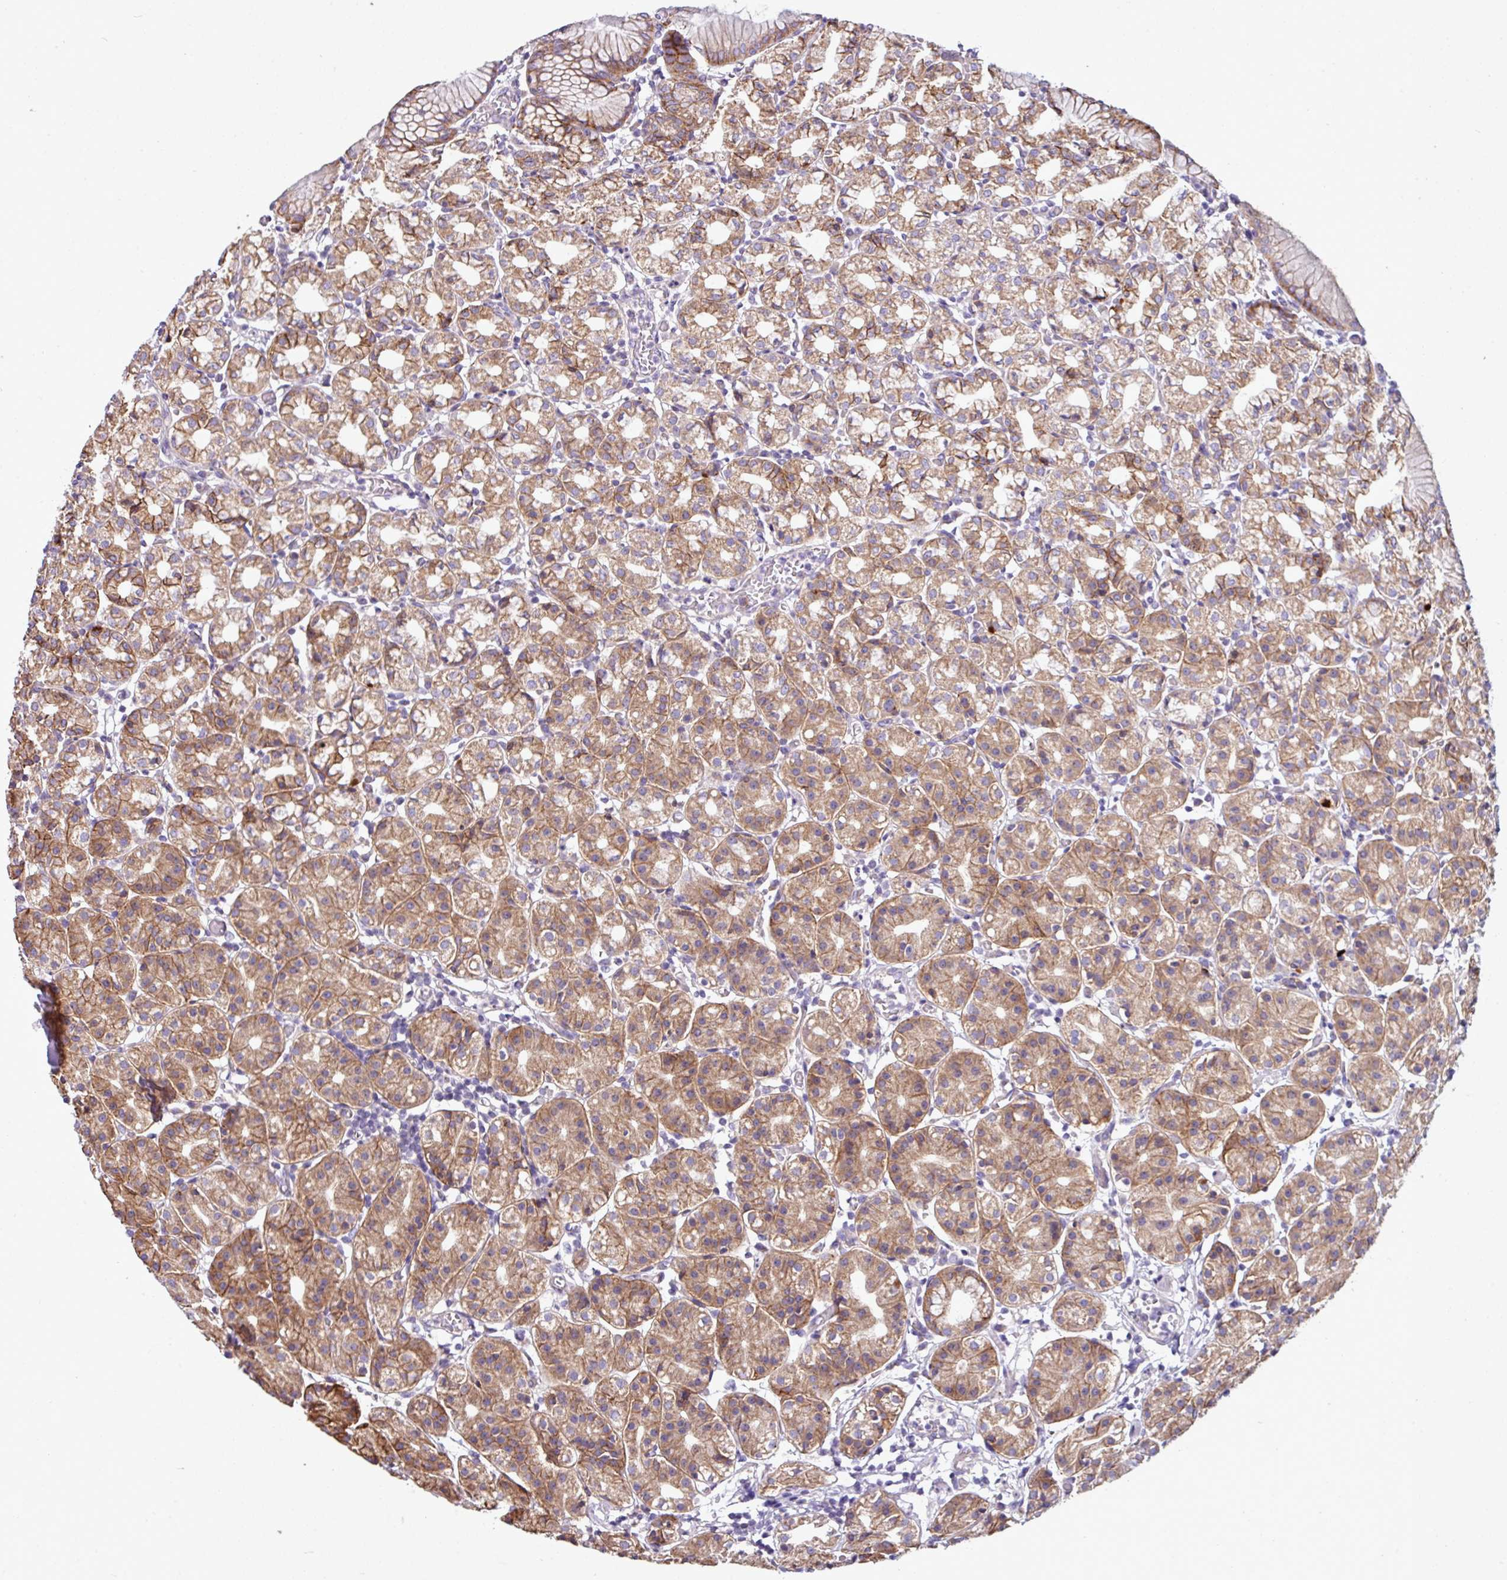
{"staining": {"intensity": "strong", "quantity": ">75%", "location": "cytoplasmic/membranous"}, "tissue": "stomach", "cell_type": "Glandular cells", "image_type": "normal", "snomed": [{"axis": "morphology", "description": "Normal tissue, NOS"}, {"axis": "topography", "description": "Stomach"}], "caption": "Protein staining exhibits strong cytoplasmic/membranous expression in approximately >75% of glandular cells in benign stomach. The protein of interest is stained brown, and the nuclei are stained in blue (DAB IHC with brightfield microscopy, high magnification).", "gene": "AGAP4", "patient": {"sex": "female", "age": 57}}